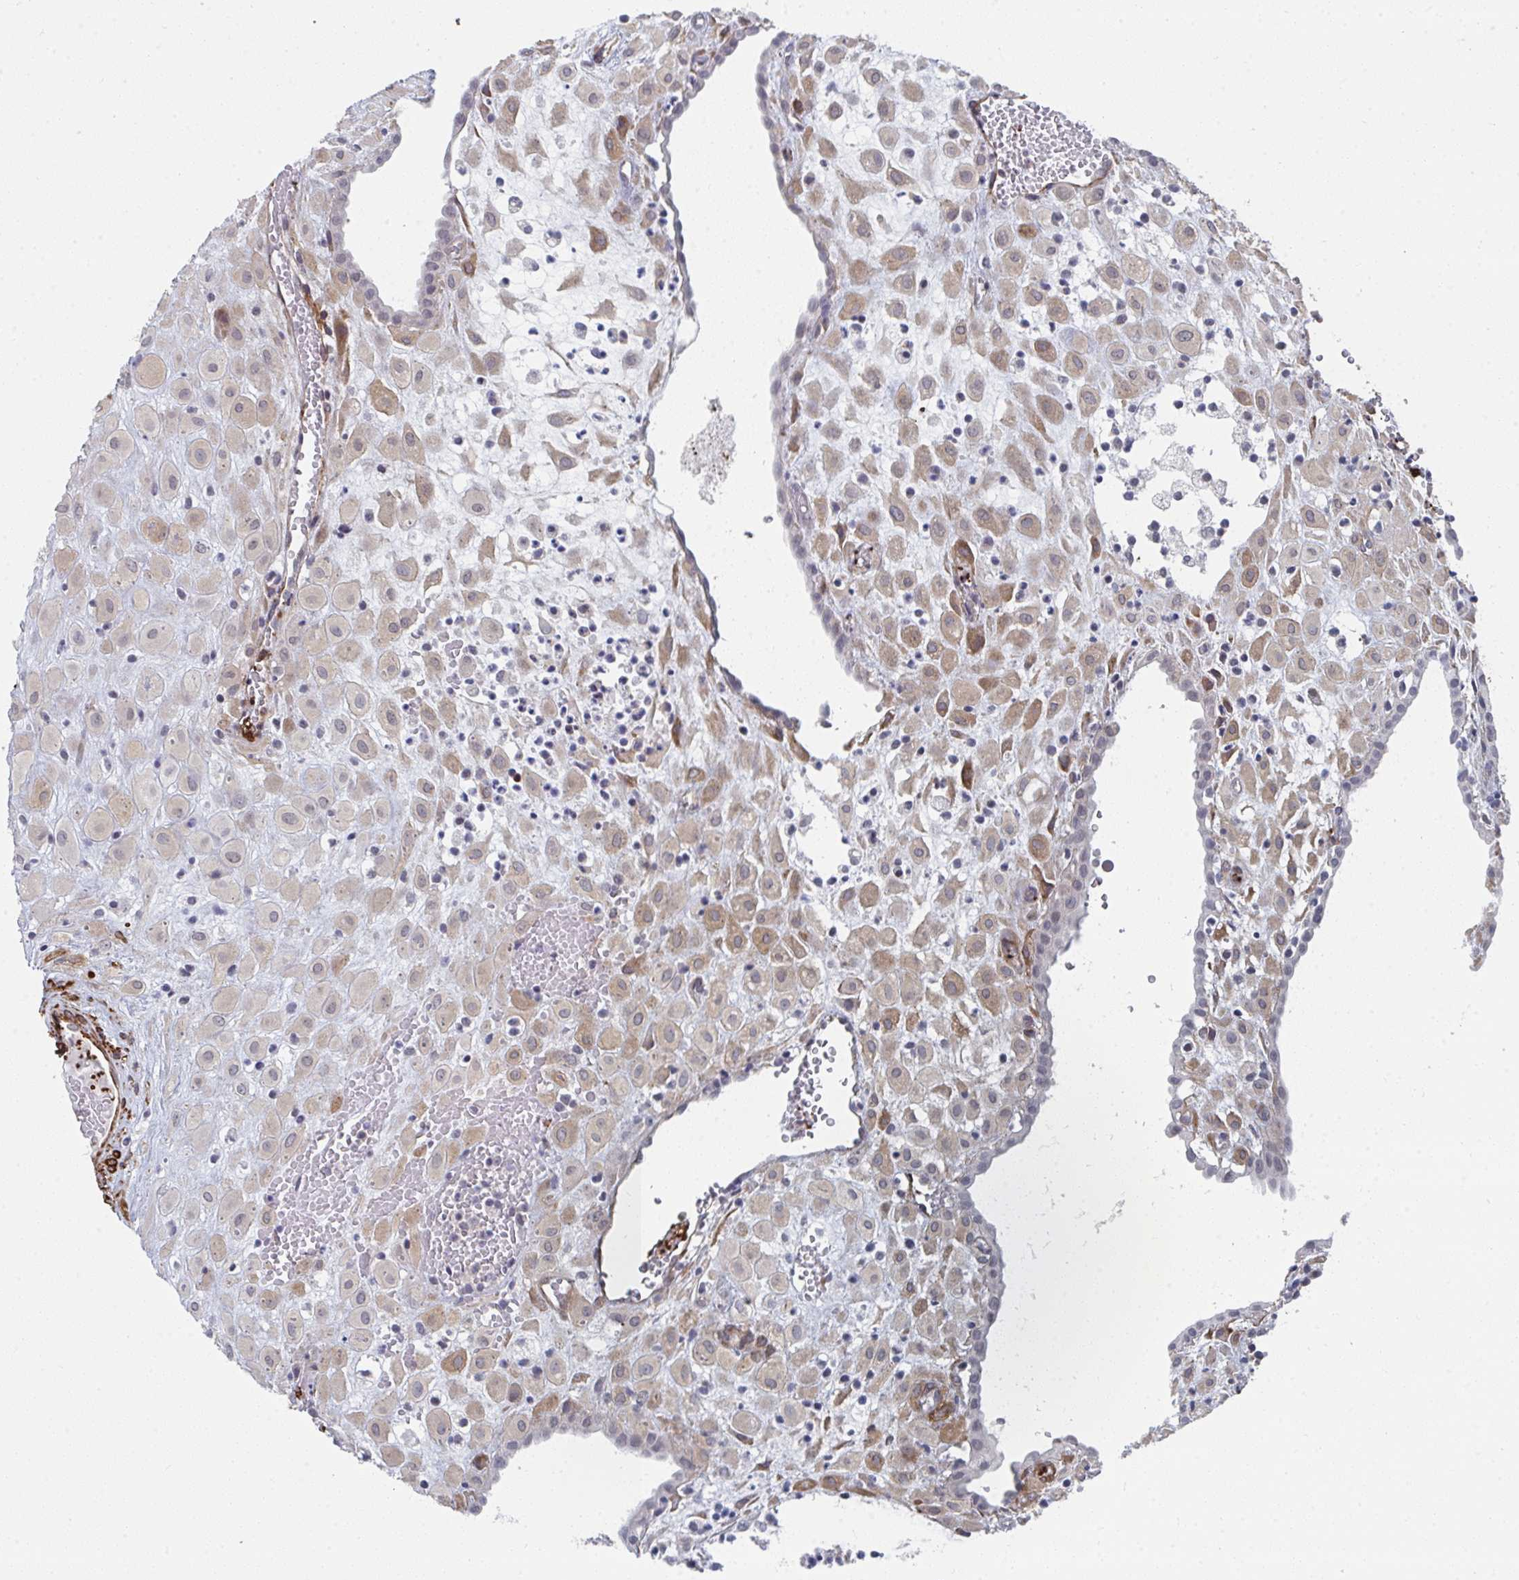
{"staining": {"intensity": "weak", "quantity": ">75%", "location": "cytoplasmic/membranous"}, "tissue": "placenta", "cell_type": "Decidual cells", "image_type": "normal", "snomed": [{"axis": "morphology", "description": "Normal tissue, NOS"}, {"axis": "topography", "description": "Placenta"}], "caption": "Benign placenta exhibits weak cytoplasmic/membranous expression in about >75% of decidual cells.", "gene": "NEURL4", "patient": {"sex": "female", "age": 24}}